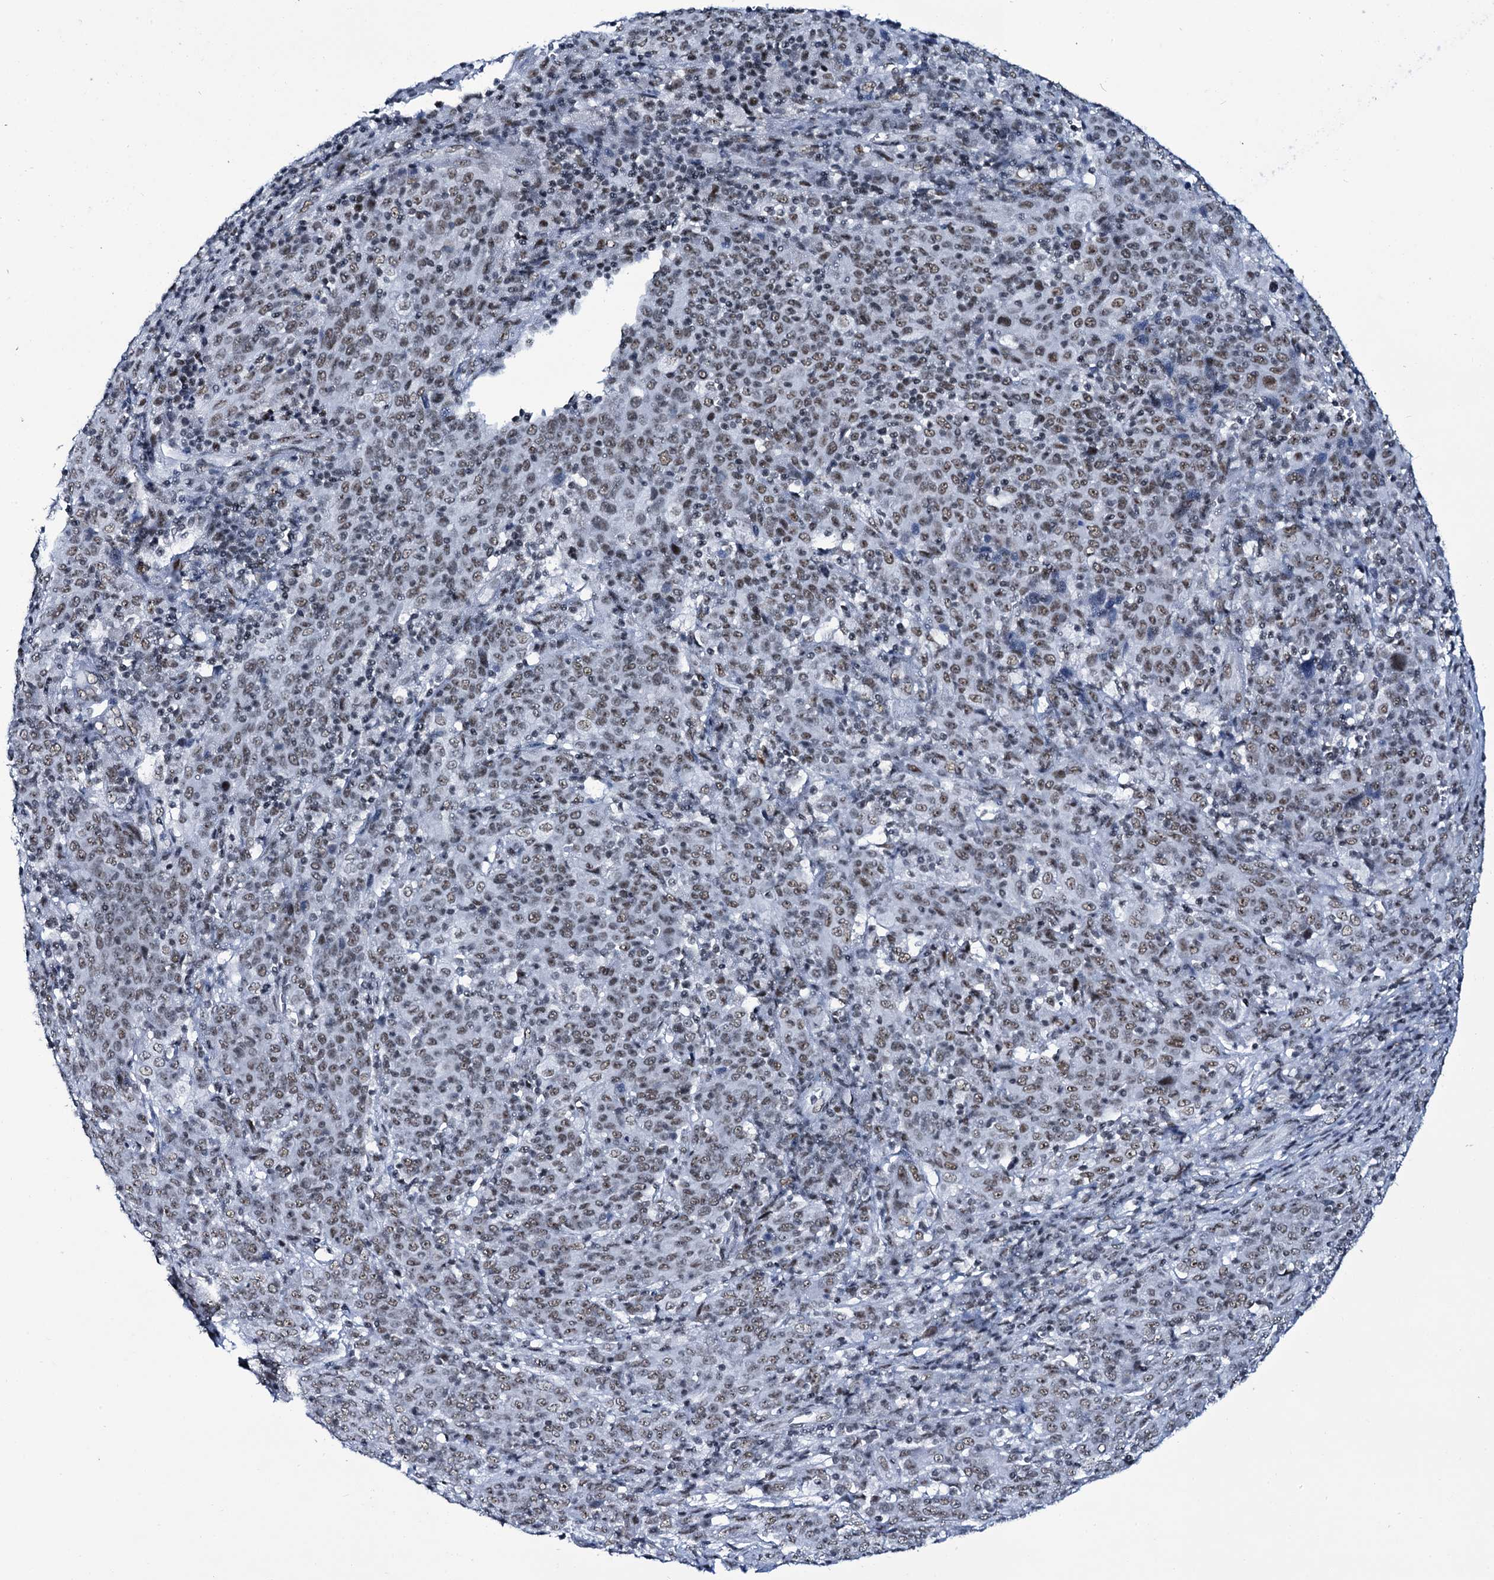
{"staining": {"intensity": "weak", "quantity": "25%-75%", "location": "nuclear"}, "tissue": "cervical cancer", "cell_type": "Tumor cells", "image_type": "cancer", "snomed": [{"axis": "morphology", "description": "Squamous cell carcinoma, NOS"}, {"axis": "topography", "description": "Cervix"}], "caption": "IHC image of neoplastic tissue: cervical squamous cell carcinoma stained using immunohistochemistry (IHC) demonstrates low levels of weak protein expression localized specifically in the nuclear of tumor cells, appearing as a nuclear brown color.", "gene": "ZMIZ2", "patient": {"sex": "female", "age": 67}}